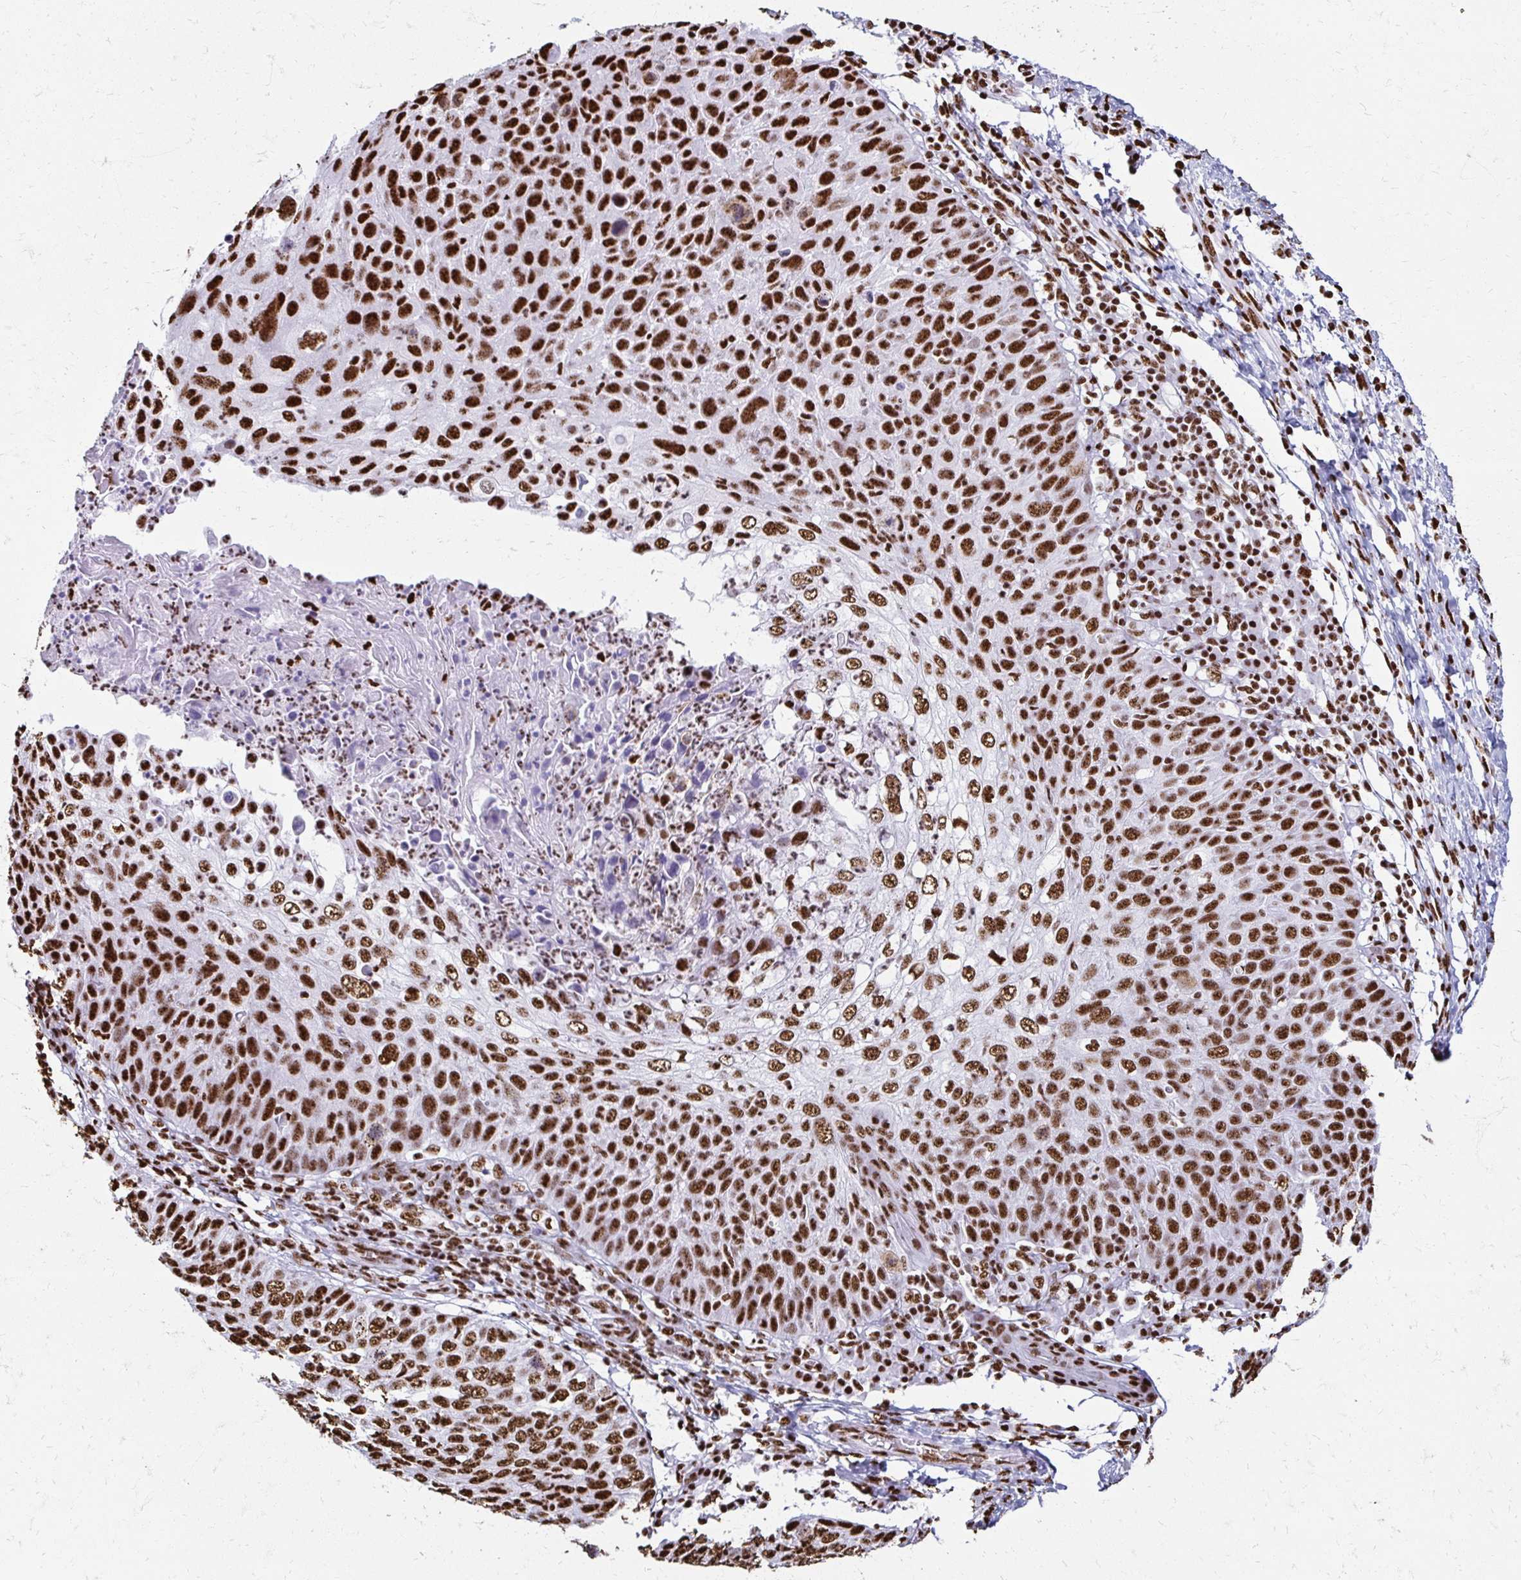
{"staining": {"intensity": "strong", "quantity": ">75%", "location": "nuclear"}, "tissue": "skin cancer", "cell_type": "Tumor cells", "image_type": "cancer", "snomed": [{"axis": "morphology", "description": "Squamous cell carcinoma, NOS"}, {"axis": "topography", "description": "Skin"}], "caption": "Skin squamous cell carcinoma was stained to show a protein in brown. There is high levels of strong nuclear positivity in approximately >75% of tumor cells. The protein of interest is shown in brown color, while the nuclei are stained blue.", "gene": "NONO", "patient": {"sex": "male", "age": 87}}